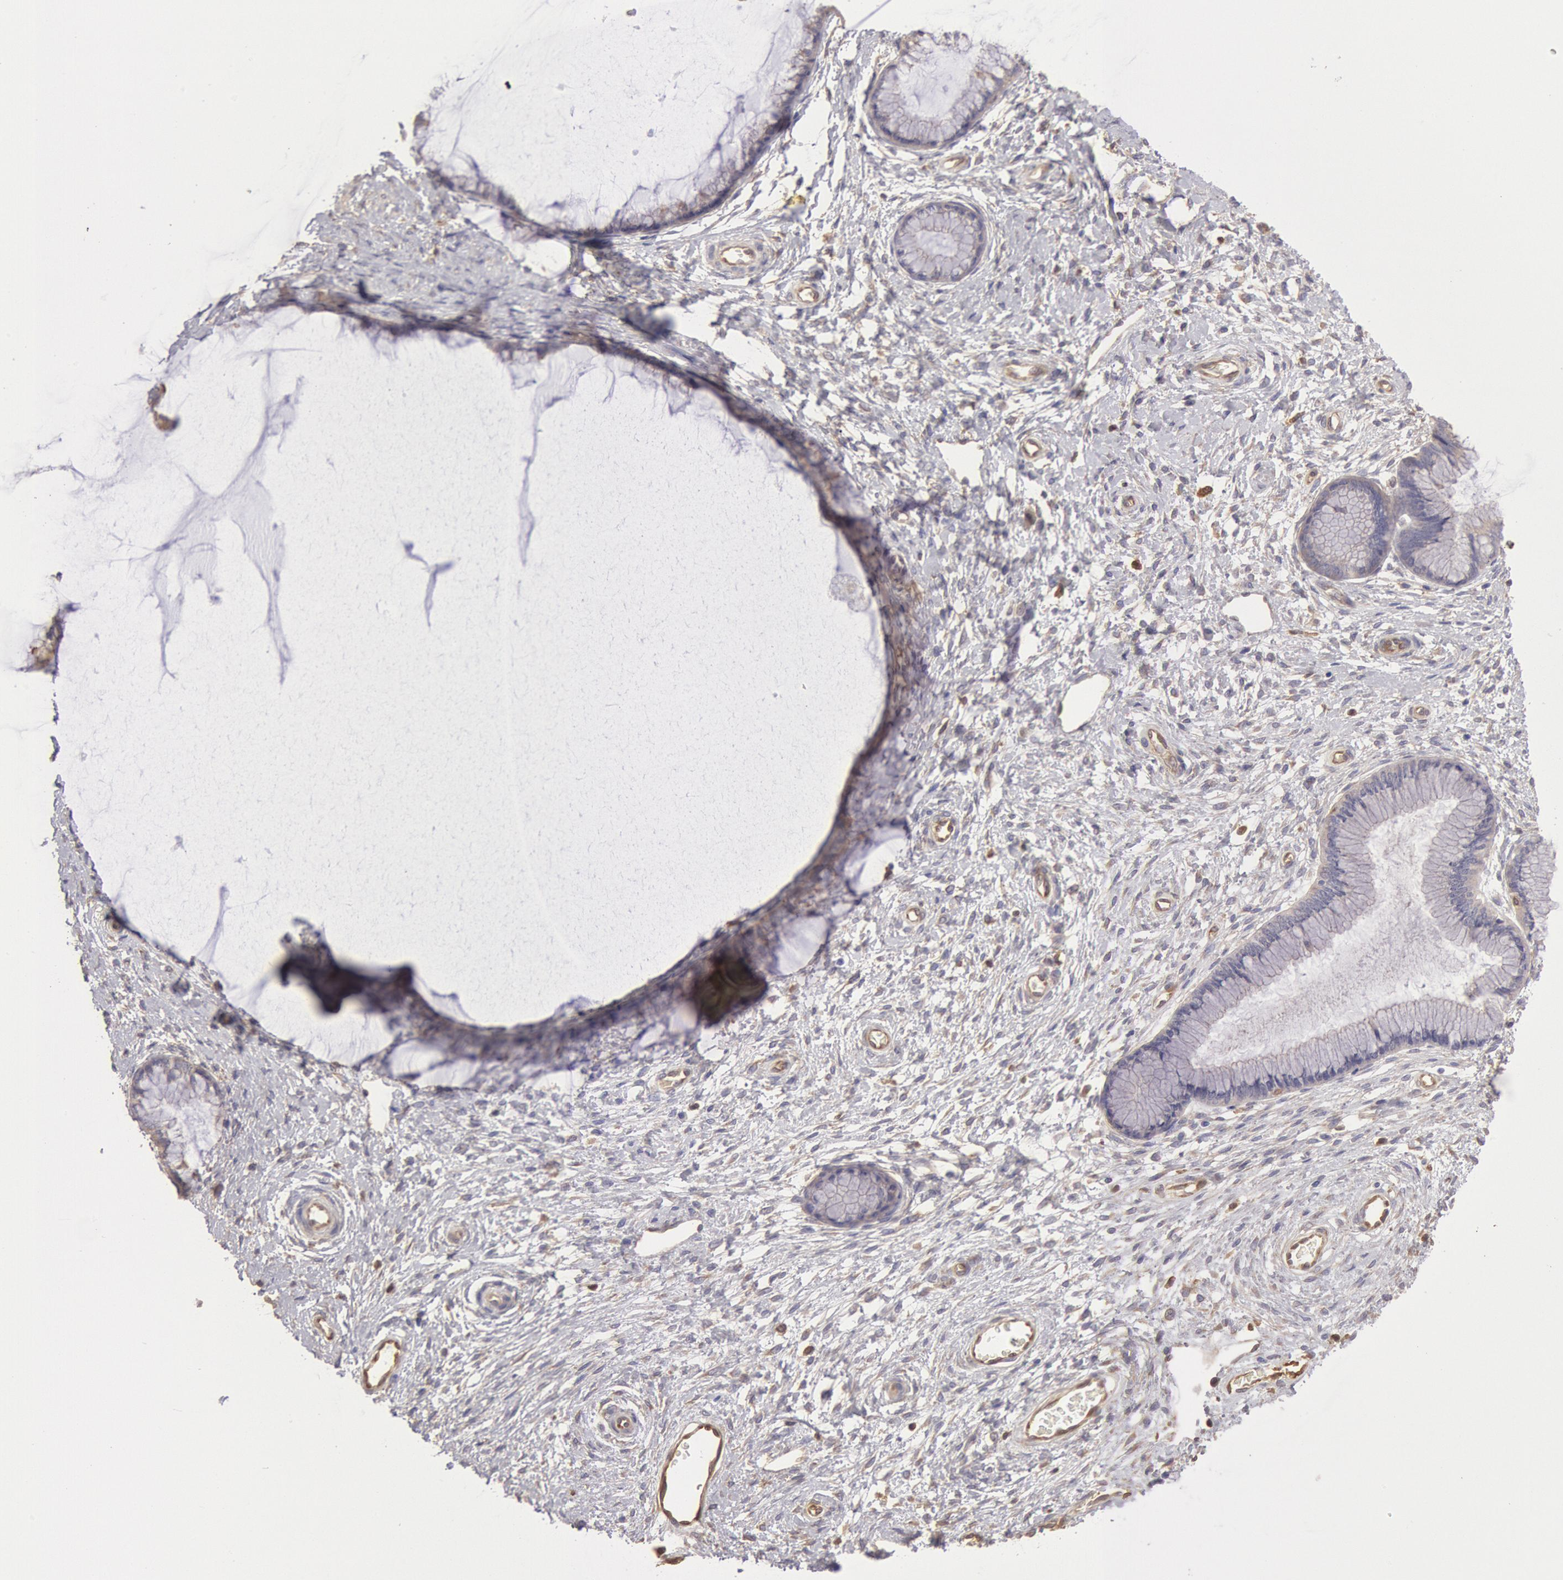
{"staining": {"intensity": "weak", "quantity": "25%-75%", "location": "cytoplasmic/membranous"}, "tissue": "cervix", "cell_type": "Glandular cells", "image_type": "normal", "snomed": [{"axis": "morphology", "description": "Normal tissue, NOS"}, {"axis": "topography", "description": "Cervix"}], "caption": "High-magnification brightfield microscopy of unremarkable cervix stained with DAB (3,3'-diaminobenzidine) (brown) and counterstained with hematoxylin (blue). glandular cells exhibit weak cytoplasmic/membranous positivity is appreciated in approximately25%-75% of cells. Immunohistochemistry stains the protein of interest in brown and the nuclei are stained blue.", "gene": "CCDC50", "patient": {"sex": "female", "age": 27}}